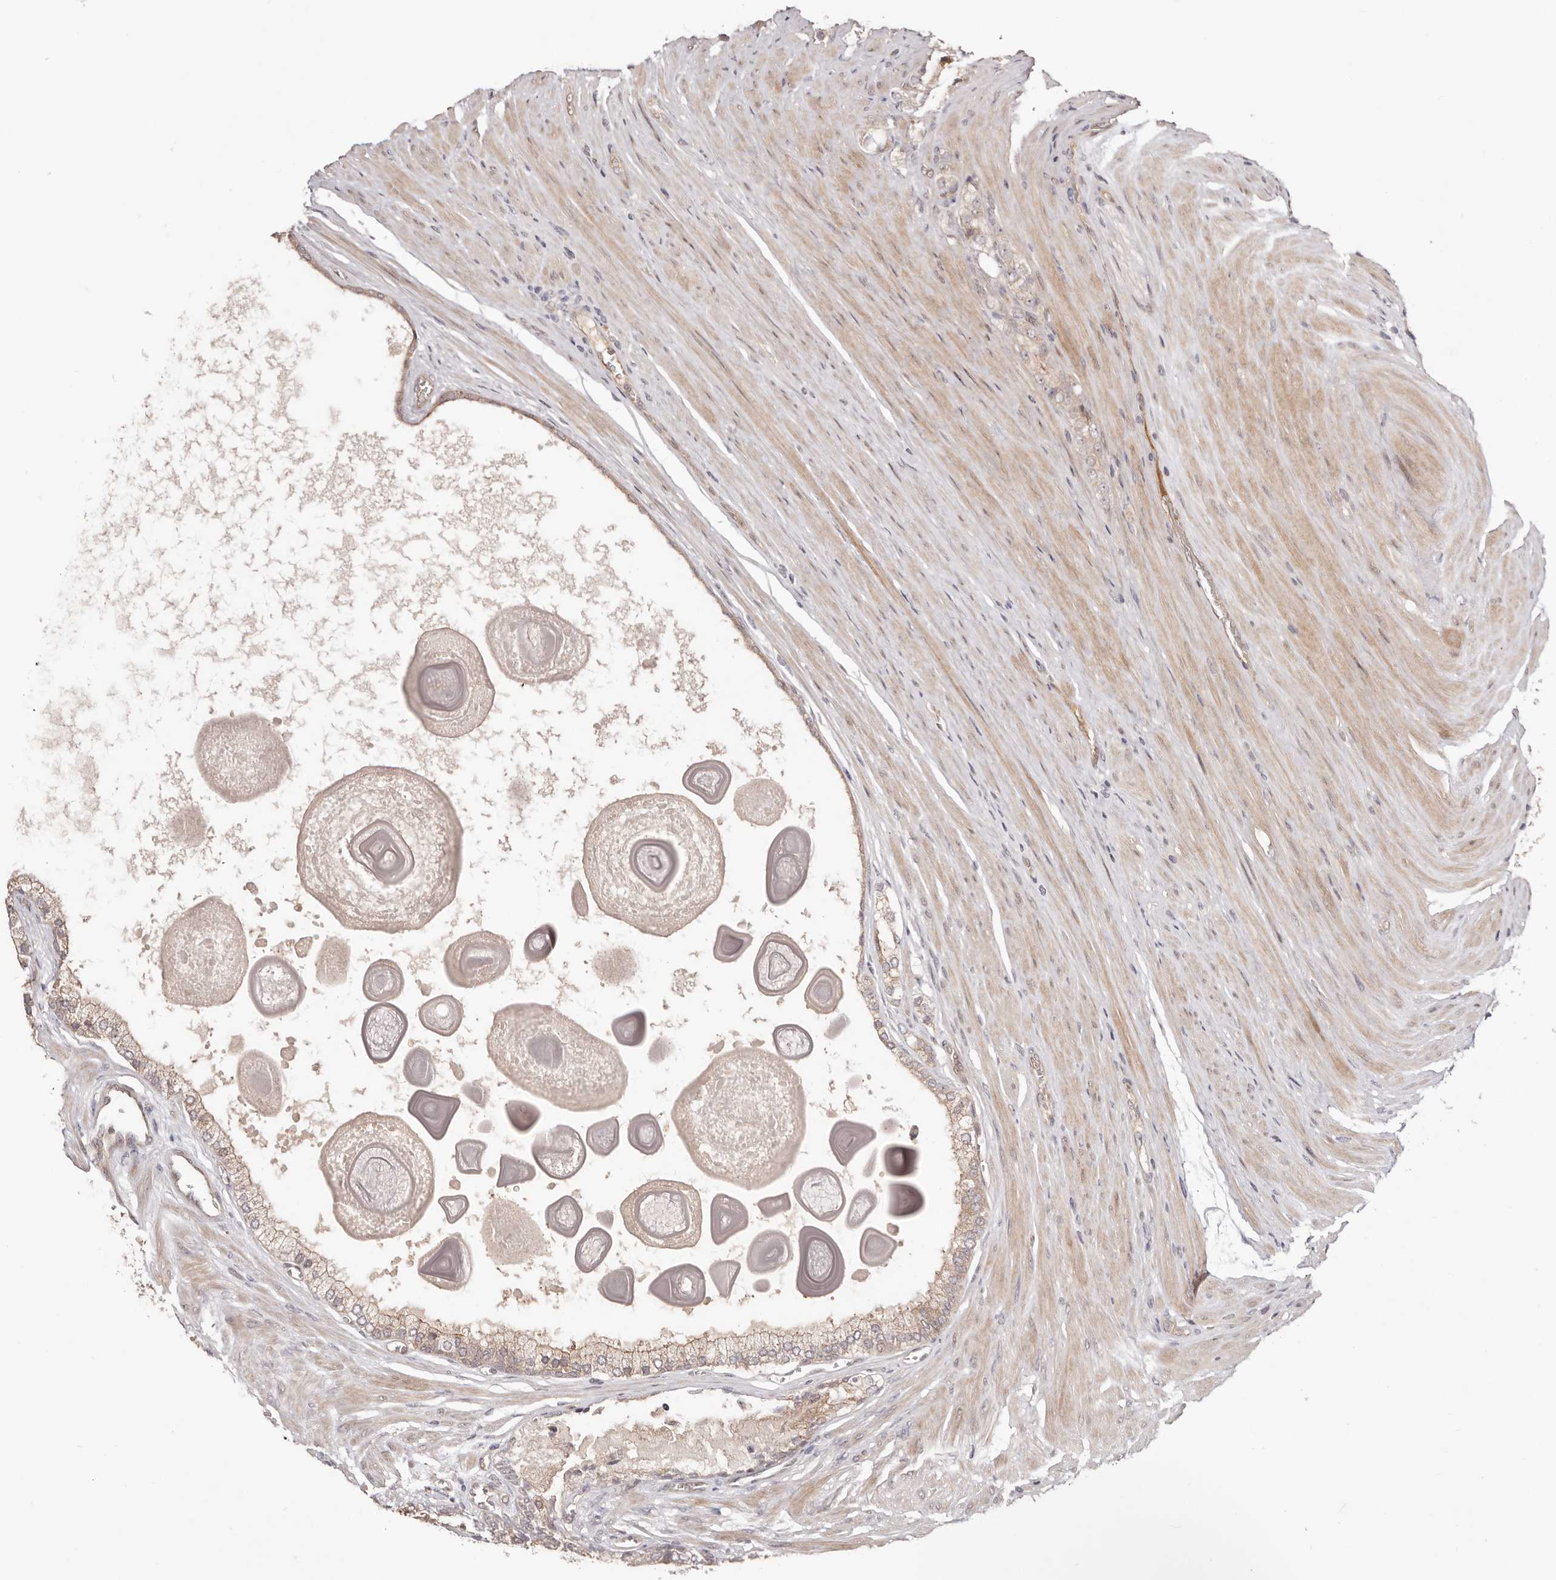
{"staining": {"intensity": "weak", "quantity": "25%-75%", "location": "cytoplasmic/membranous"}, "tissue": "prostate cancer", "cell_type": "Tumor cells", "image_type": "cancer", "snomed": [{"axis": "morphology", "description": "Adenocarcinoma, High grade"}, {"axis": "topography", "description": "Prostate"}], "caption": "Protein staining by immunohistochemistry exhibits weak cytoplasmic/membranous staining in about 25%-75% of tumor cells in prostate adenocarcinoma (high-grade).", "gene": "EGR3", "patient": {"sex": "male", "age": 60}}